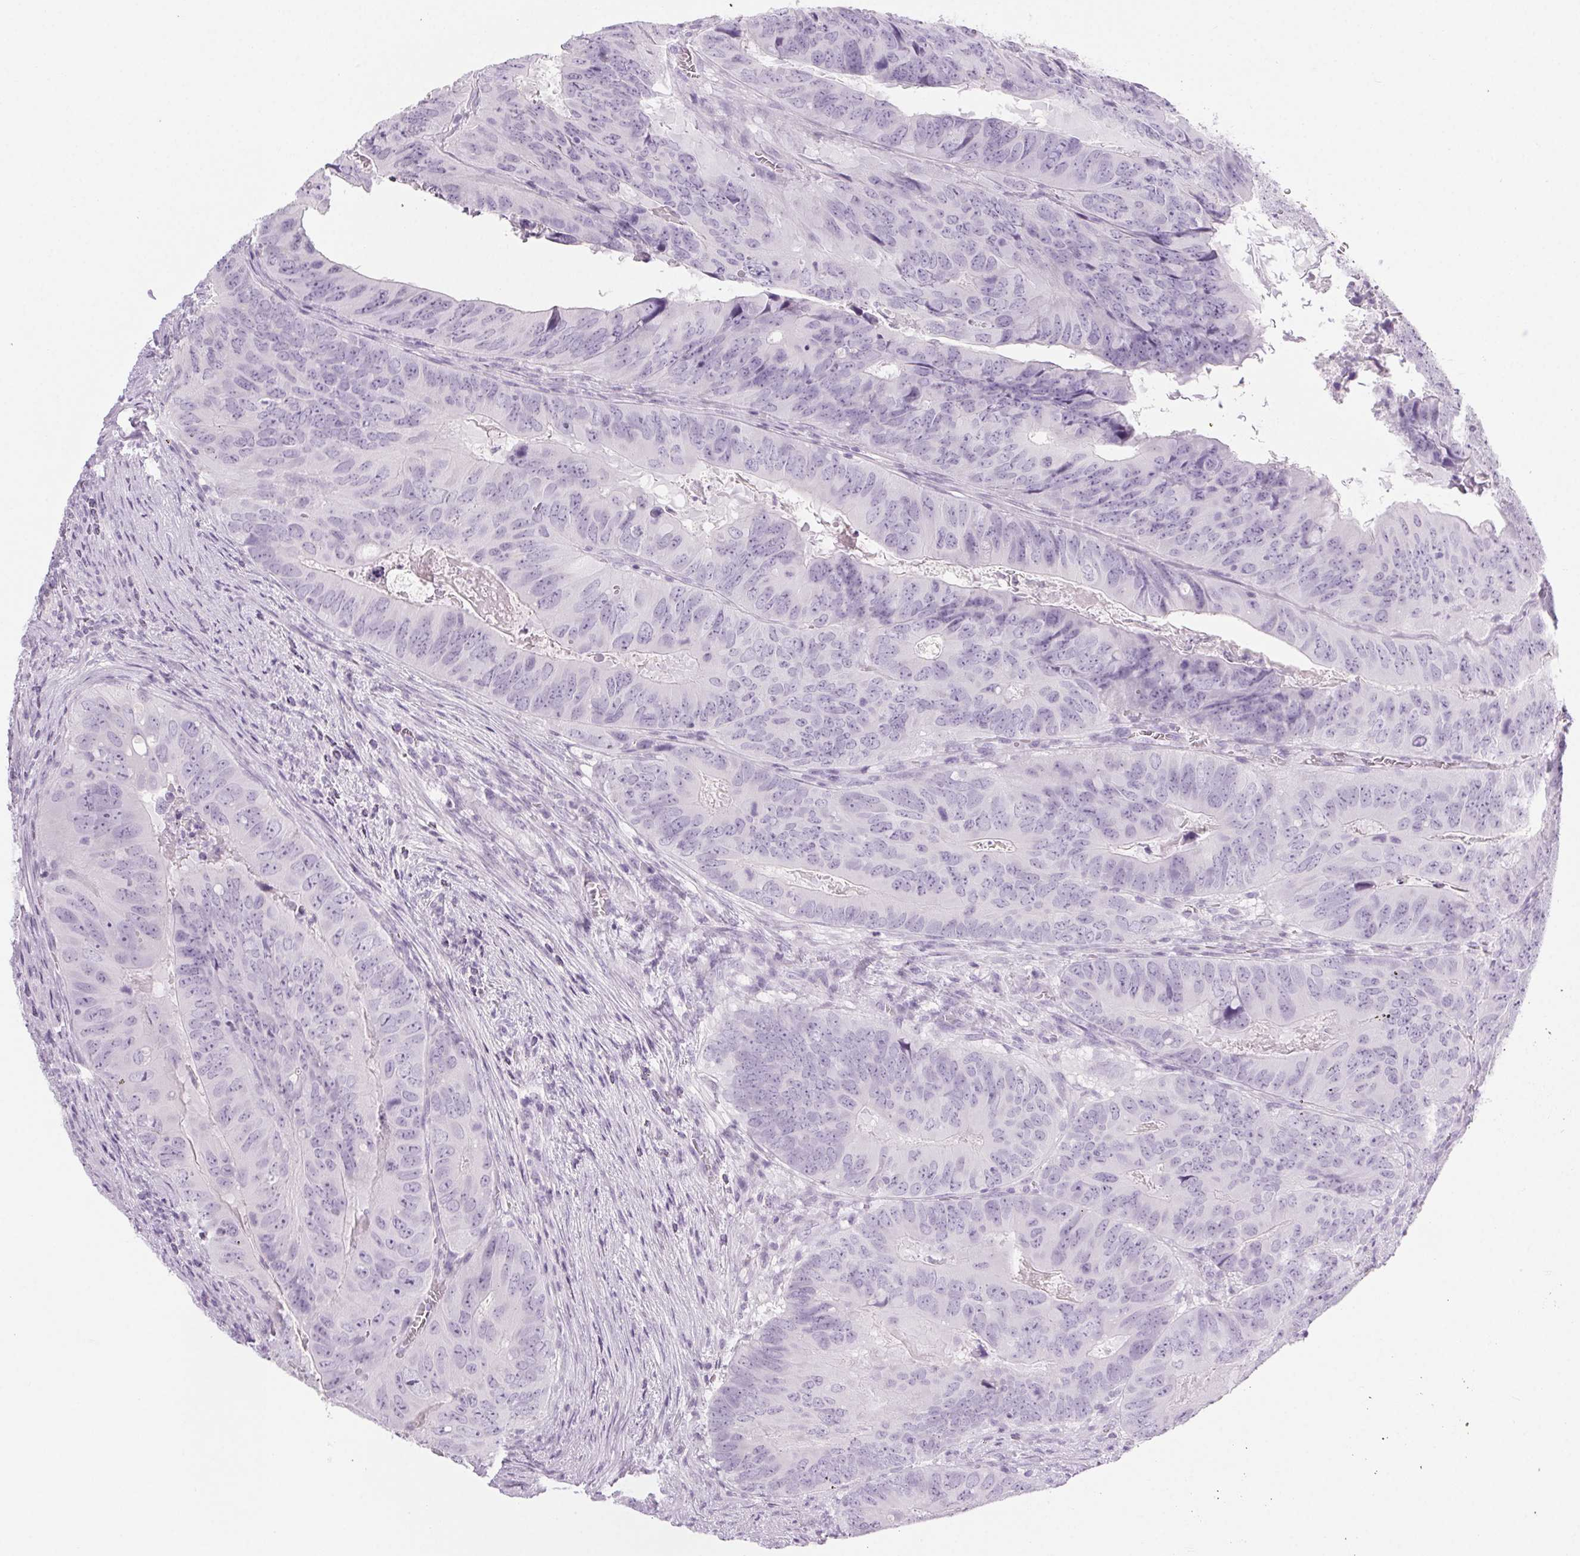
{"staining": {"intensity": "negative", "quantity": "none", "location": "none"}, "tissue": "colorectal cancer", "cell_type": "Tumor cells", "image_type": "cancer", "snomed": [{"axis": "morphology", "description": "Adenocarcinoma, NOS"}, {"axis": "topography", "description": "Colon"}], "caption": "The histopathology image exhibits no staining of tumor cells in colorectal cancer (adenocarcinoma).", "gene": "LRP2", "patient": {"sex": "male", "age": 79}}